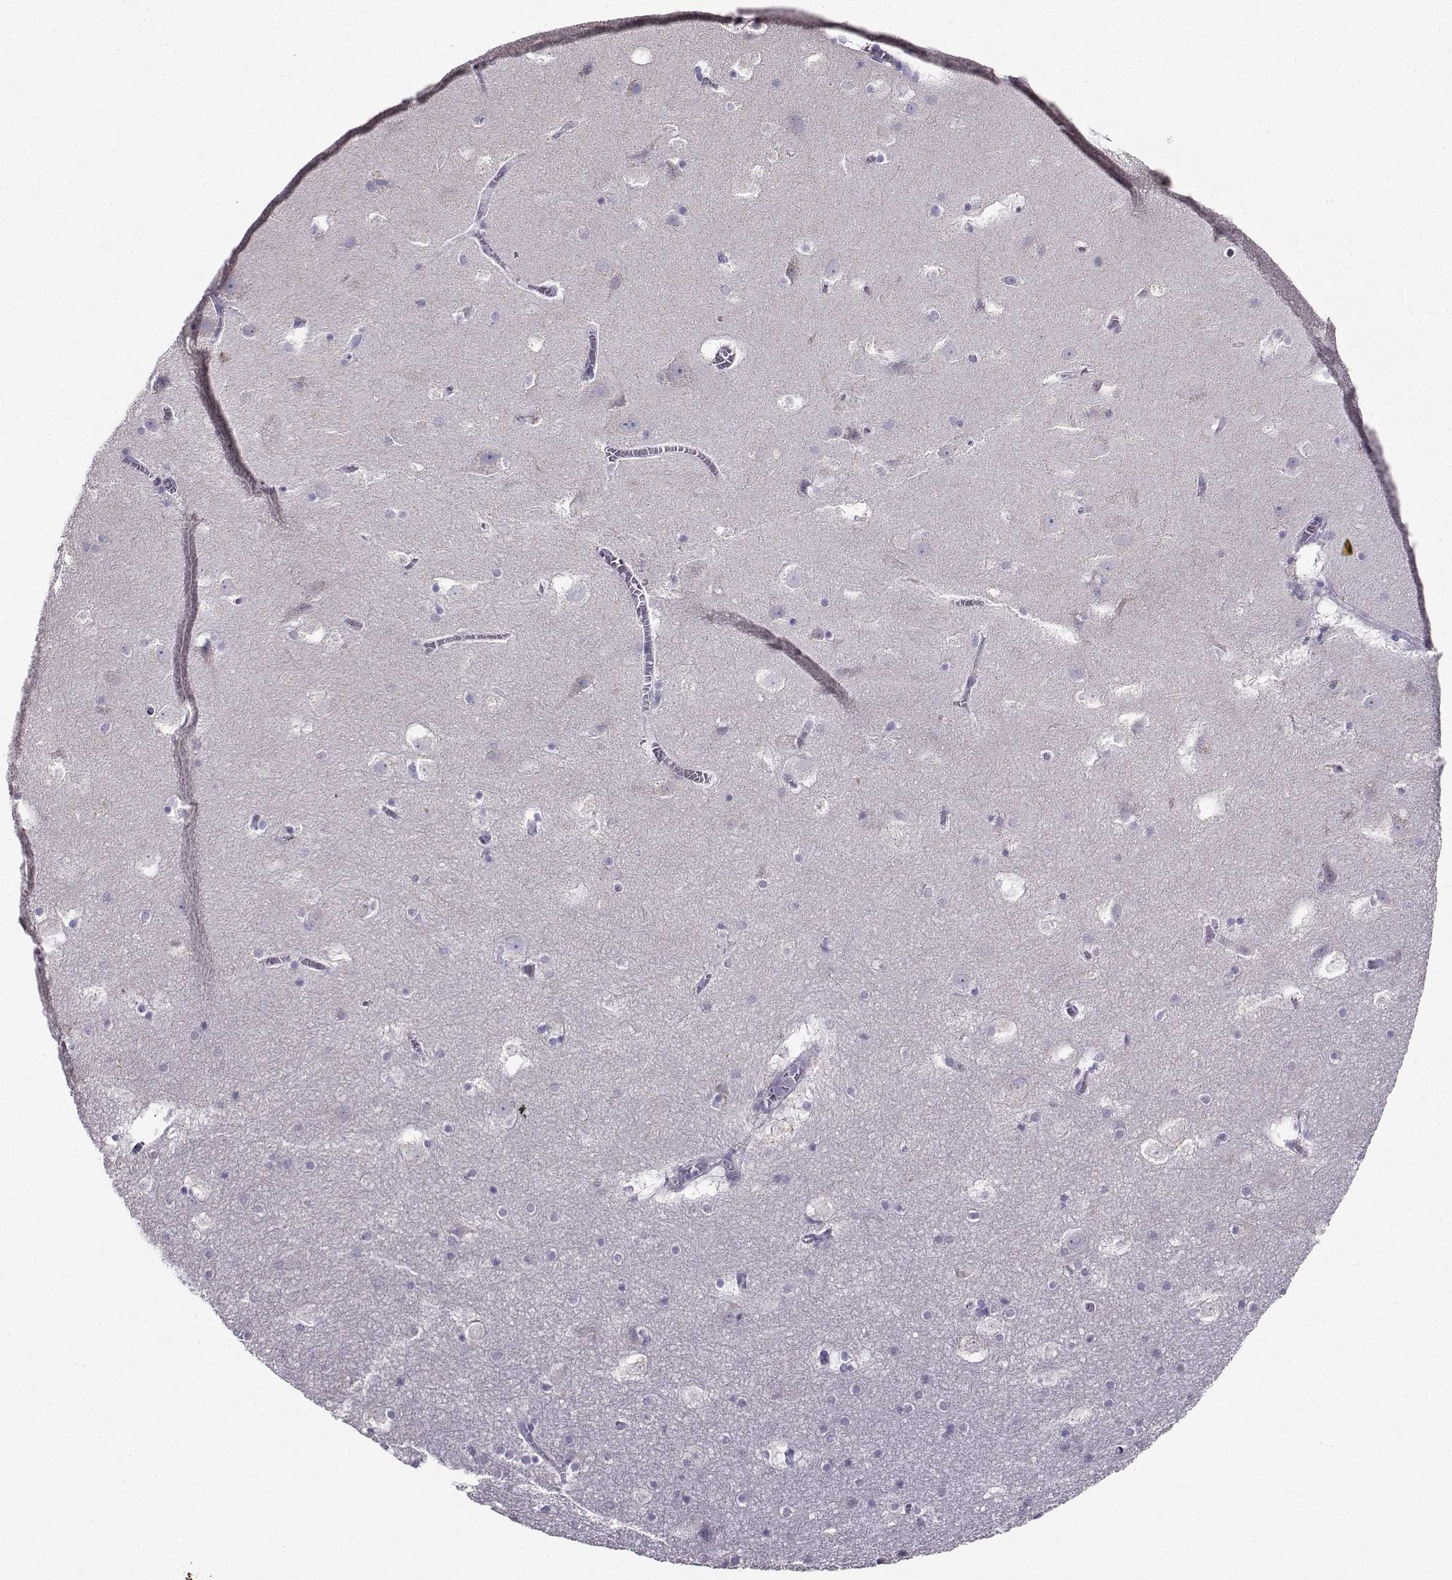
{"staining": {"intensity": "negative", "quantity": "none", "location": "none"}, "tissue": "hippocampus", "cell_type": "Glial cells", "image_type": "normal", "snomed": [{"axis": "morphology", "description": "Normal tissue, NOS"}, {"axis": "topography", "description": "Hippocampus"}], "caption": "Histopathology image shows no significant protein expression in glial cells of normal hippocampus.", "gene": "AVP", "patient": {"sex": "male", "age": 45}}